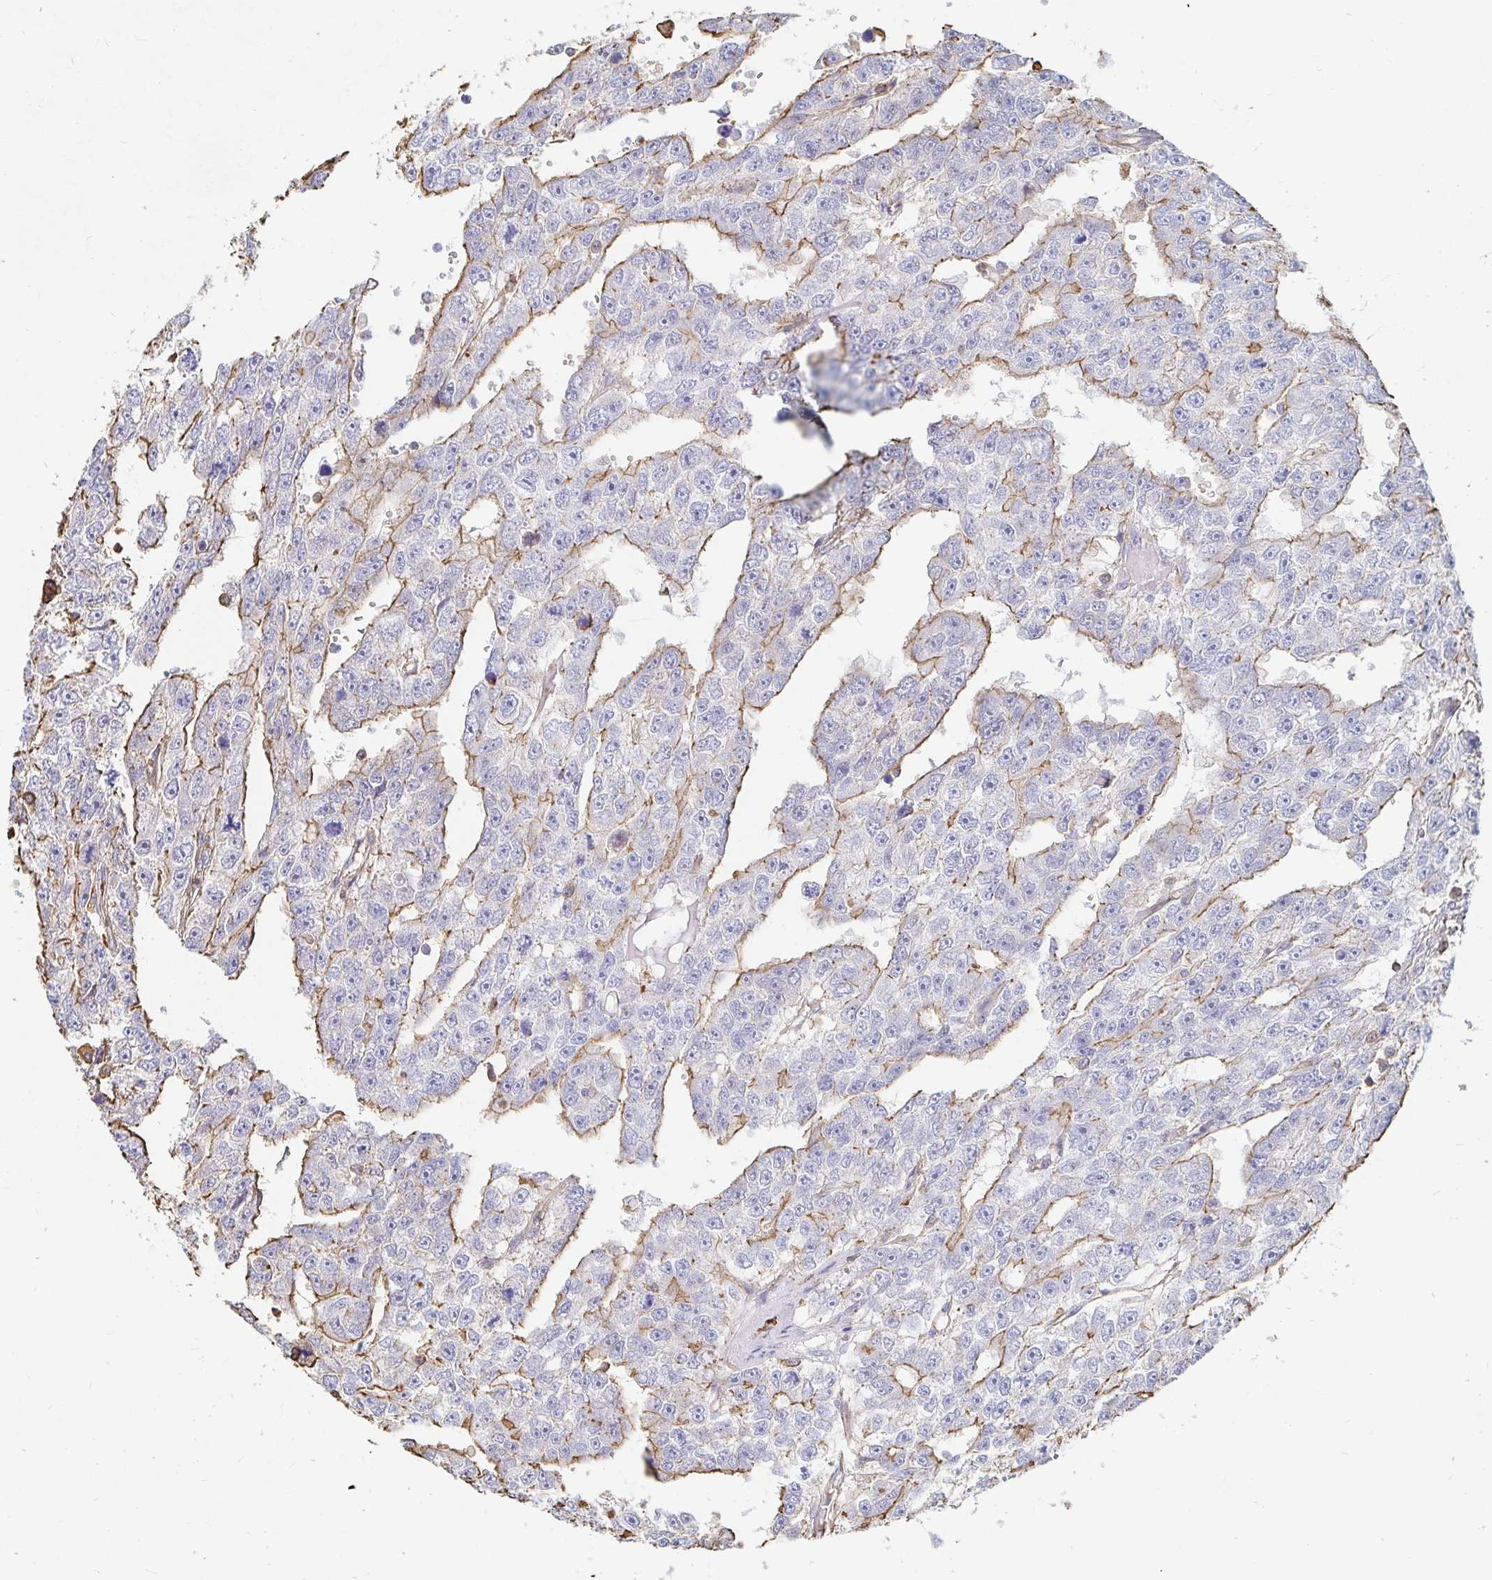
{"staining": {"intensity": "moderate", "quantity": "25%-75%", "location": "cytoplasmic/membranous"}, "tissue": "testis cancer", "cell_type": "Tumor cells", "image_type": "cancer", "snomed": [{"axis": "morphology", "description": "Carcinoma, Embryonal, NOS"}, {"axis": "topography", "description": "Testis"}], "caption": "Embryonal carcinoma (testis) stained with immunohistochemistry (IHC) exhibits moderate cytoplasmic/membranous expression in about 25%-75% of tumor cells. (IHC, brightfield microscopy, high magnification).", "gene": "PTPN14", "patient": {"sex": "male", "age": 20}}